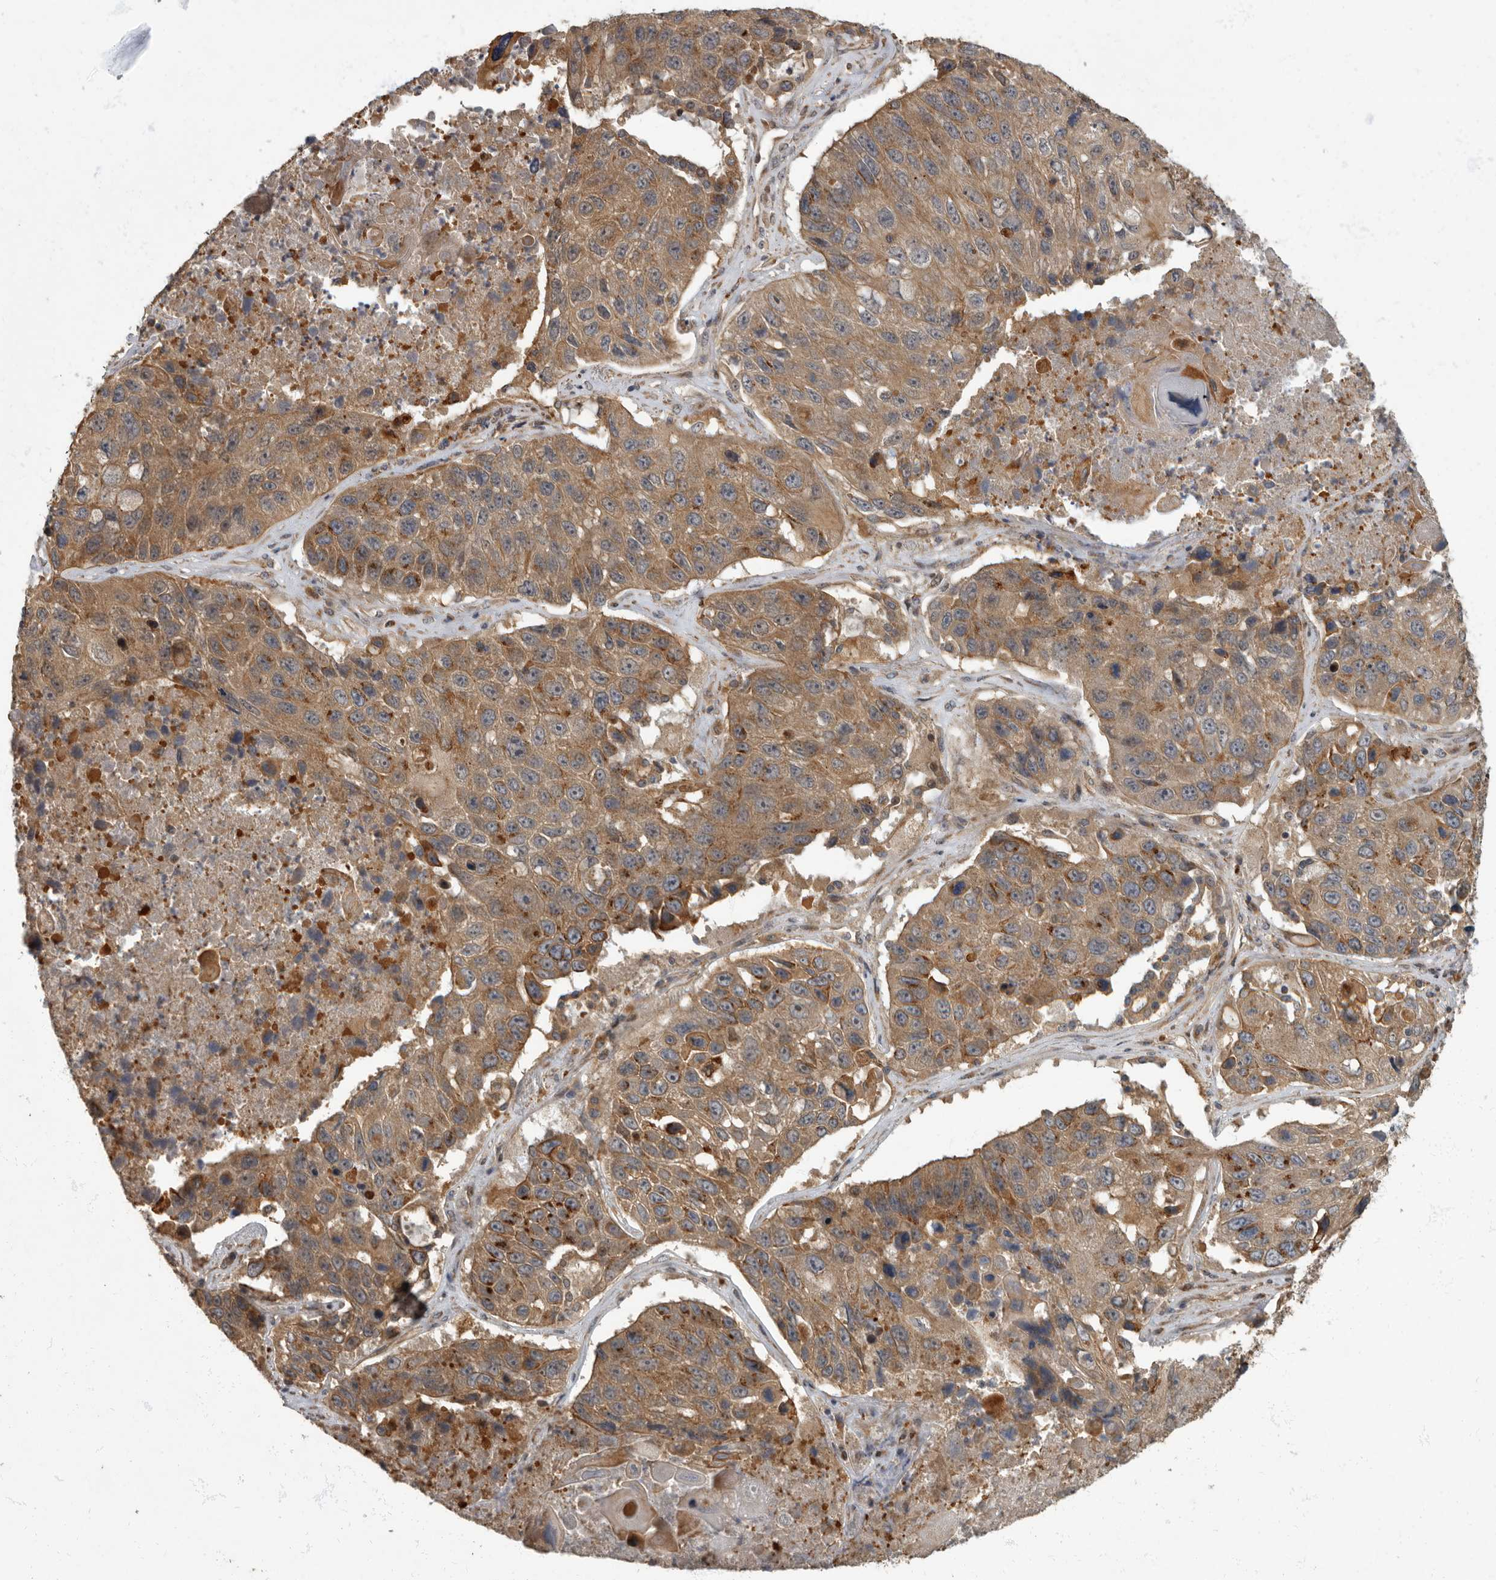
{"staining": {"intensity": "moderate", "quantity": ">75%", "location": "cytoplasmic/membranous"}, "tissue": "lung cancer", "cell_type": "Tumor cells", "image_type": "cancer", "snomed": [{"axis": "morphology", "description": "Squamous cell carcinoma, NOS"}, {"axis": "topography", "description": "Lung"}], "caption": "Squamous cell carcinoma (lung) tissue reveals moderate cytoplasmic/membranous staining in about >75% of tumor cells, visualized by immunohistochemistry. (IHC, brightfield microscopy, high magnification).", "gene": "IQCK", "patient": {"sex": "male", "age": 61}}